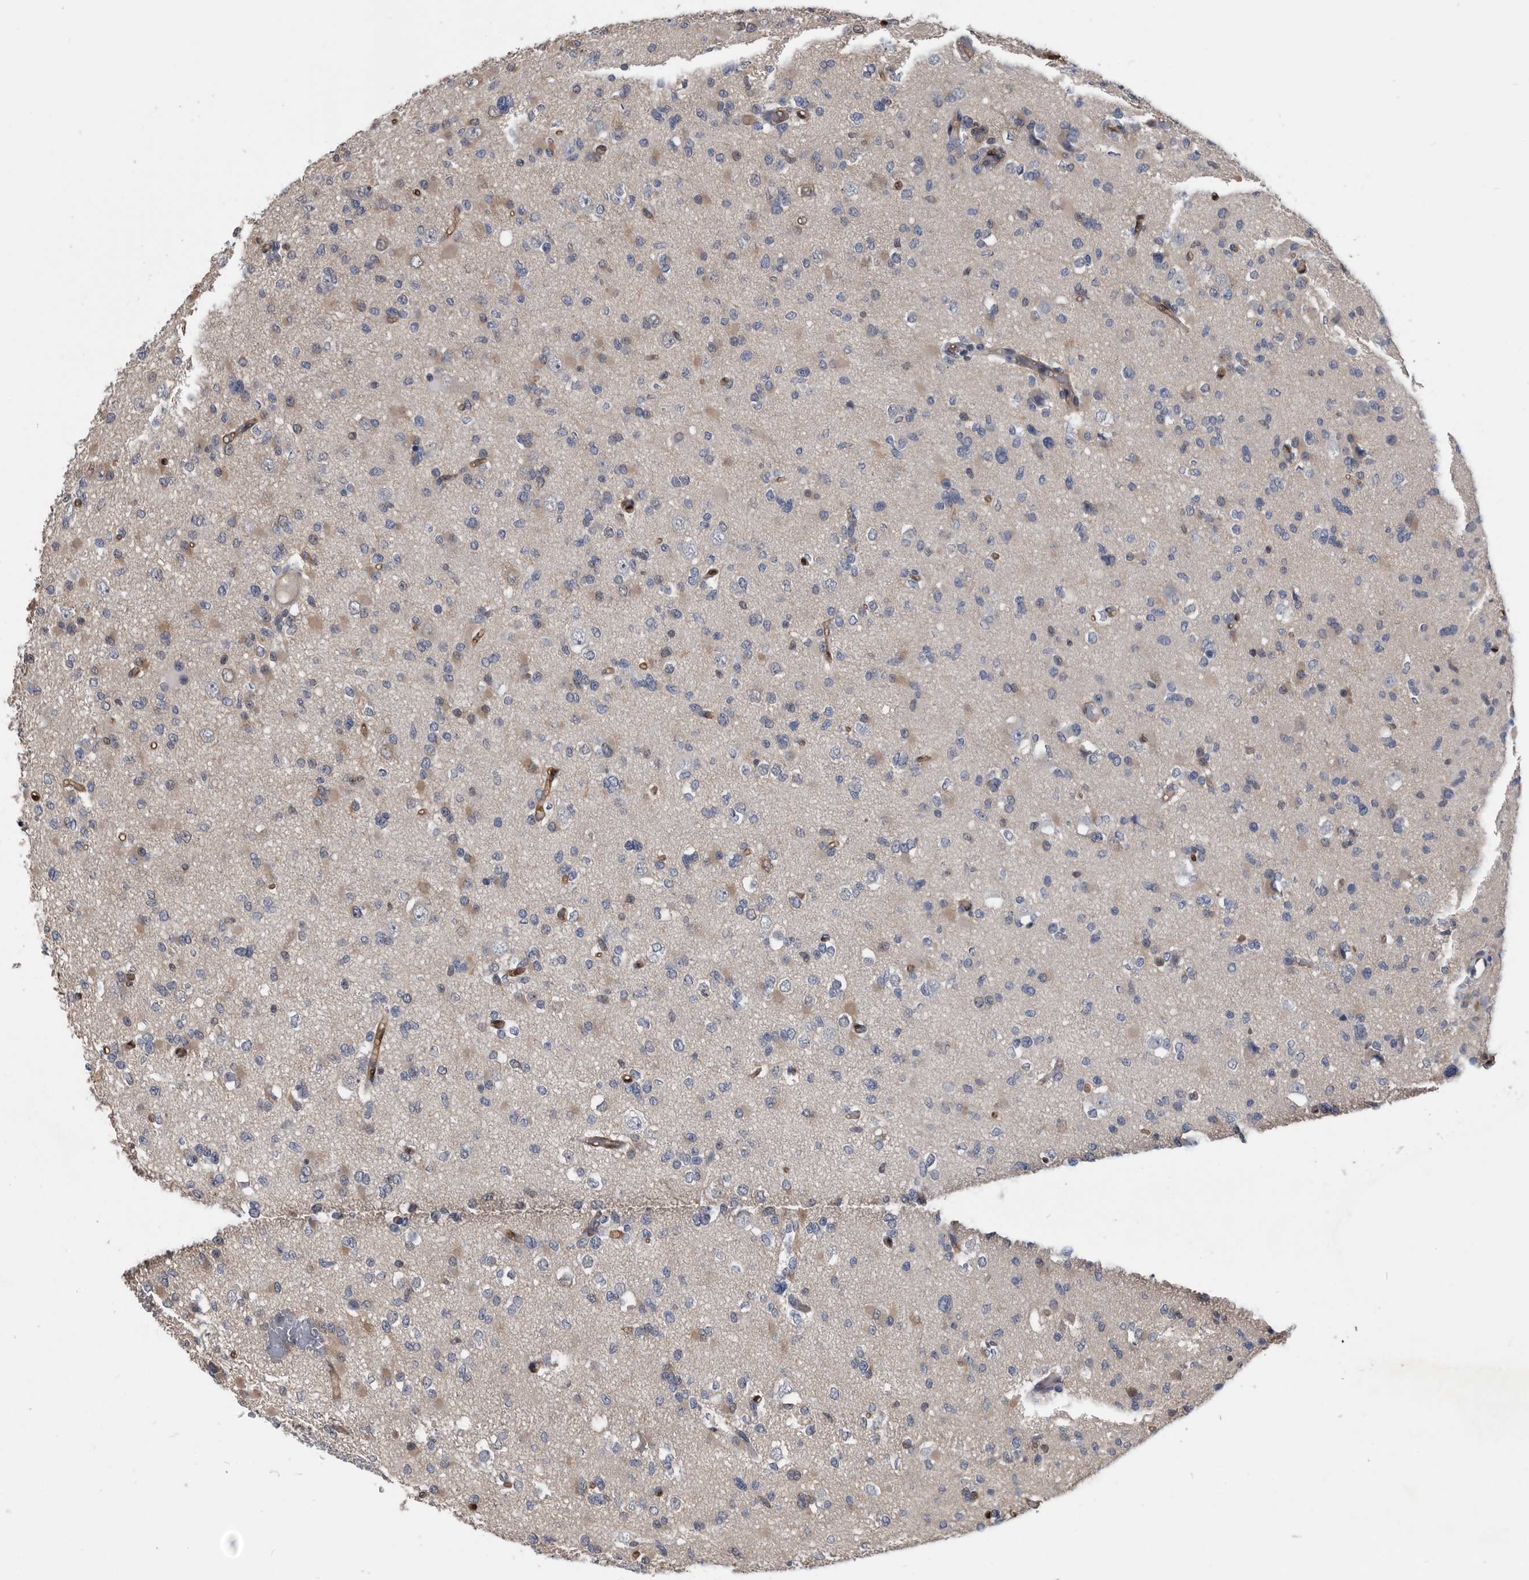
{"staining": {"intensity": "negative", "quantity": "none", "location": "none"}, "tissue": "glioma", "cell_type": "Tumor cells", "image_type": "cancer", "snomed": [{"axis": "morphology", "description": "Glioma, malignant, Low grade"}, {"axis": "topography", "description": "Brain"}], "caption": "Immunohistochemical staining of human glioma shows no significant expression in tumor cells. Nuclei are stained in blue.", "gene": "PDXK", "patient": {"sex": "female", "age": 22}}